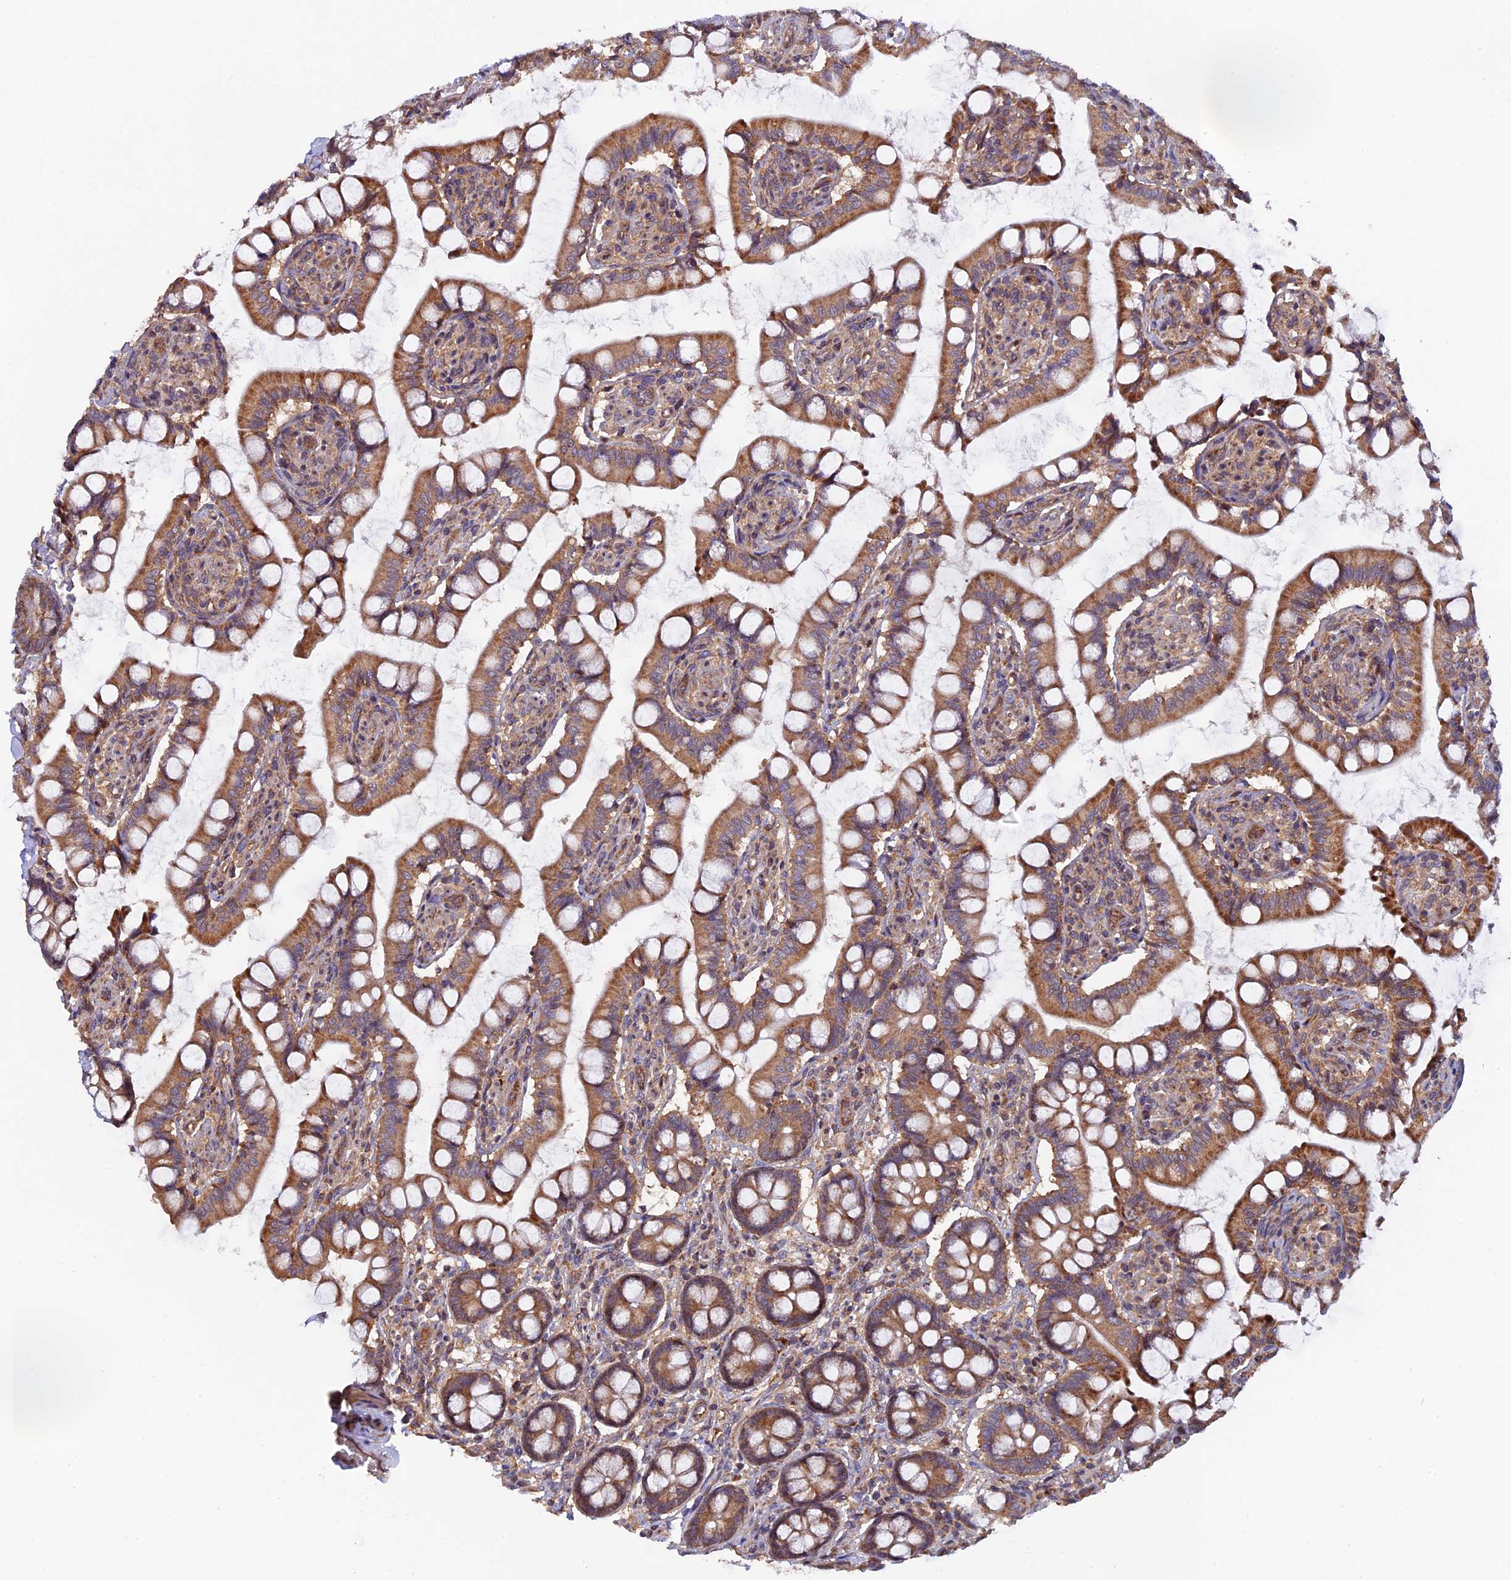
{"staining": {"intensity": "strong", "quantity": ">75%", "location": "cytoplasmic/membranous"}, "tissue": "small intestine", "cell_type": "Glandular cells", "image_type": "normal", "snomed": [{"axis": "morphology", "description": "Normal tissue, NOS"}, {"axis": "topography", "description": "Small intestine"}], "caption": "A micrograph of human small intestine stained for a protein exhibits strong cytoplasmic/membranous brown staining in glandular cells.", "gene": "FERMT1", "patient": {"sex": "male", "age": 52}}